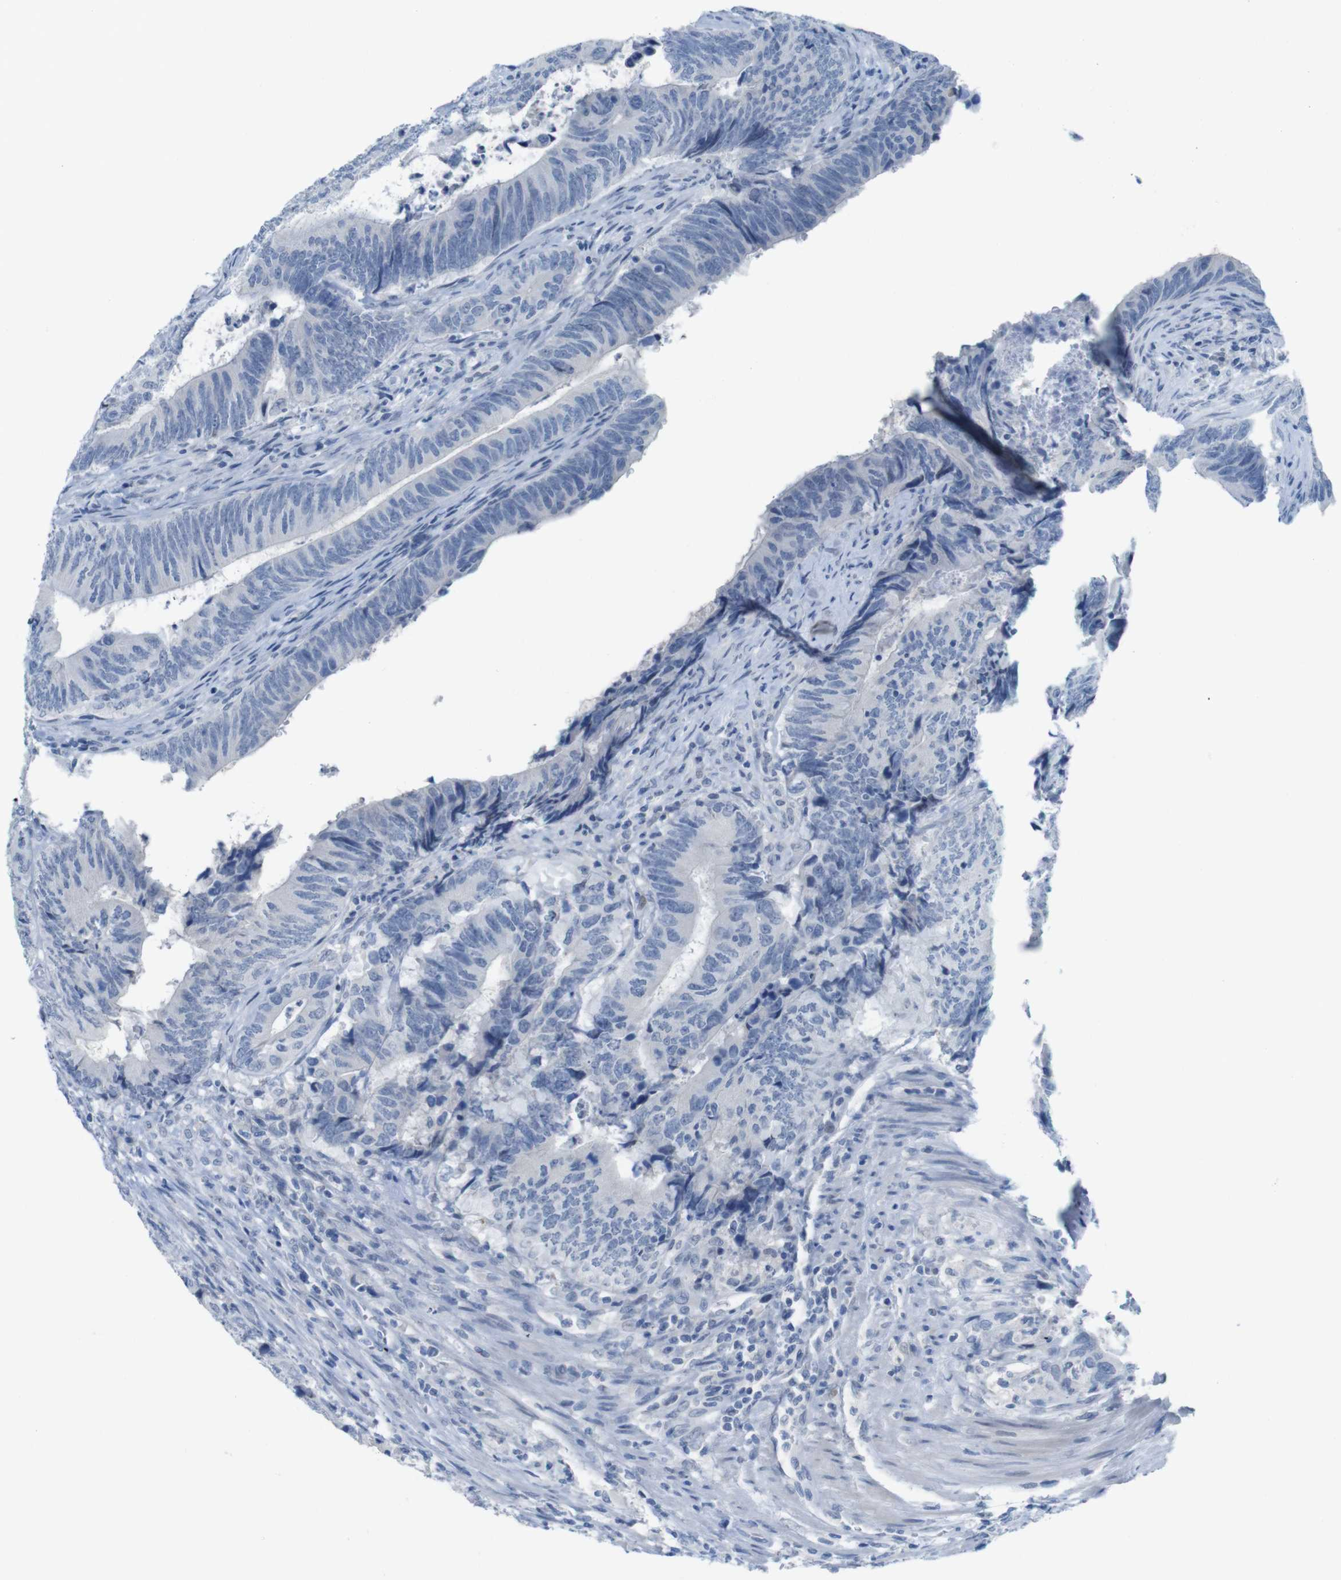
{"staining": {"intensity": "negative", "quantity": "none", "location": "none"}, "tissue": "colorectal cancer", "cell_type": "Tumor cells", "image_type": "cancer", "snomed": [{"axis": "morphology", "description": "Normal tissue, NOS"}, {"axis": "morphology", "description": "Adenocarcinoma, NOS"}, {"axis": "topography", "description": "Colon"}], "caption": "Tumor cells are negative for brown protein staining in adenocarcinoma (colorectal). Brightfield microscopy of immunohistochemistry (IHC) stained with DAB (3,3'-diaminobenzidine) (brown) and hematoxylin (blue), captured at high magnification.", "gene": "OPN1SW", "patient": {"sex": "male", "age": 56}}